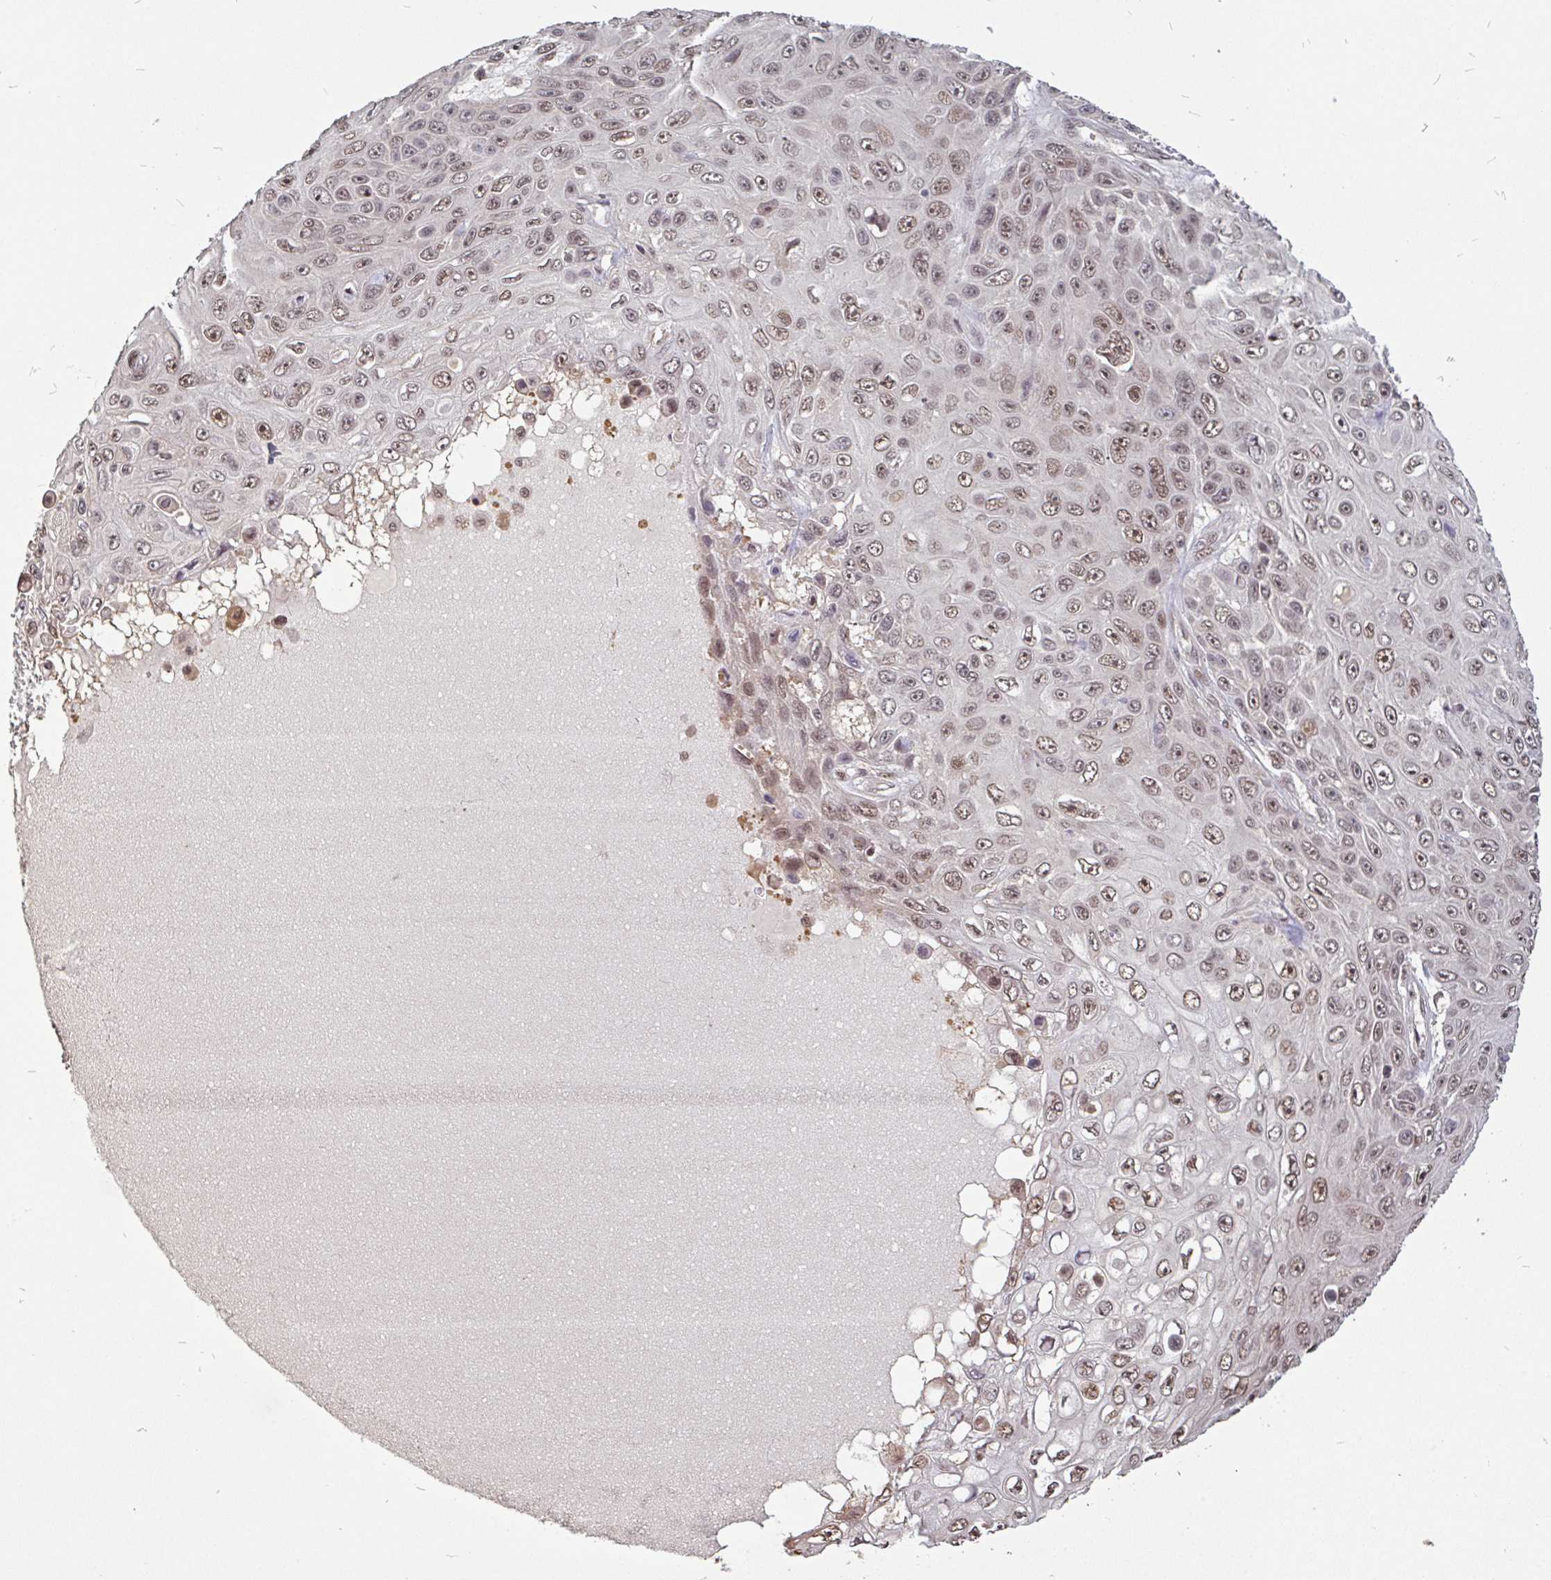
{"staining": {"intensity": "moderate", "quantity": ">75%", "location": "nuclear"}, "tissue": "skin cancer", "cell_type": "Tumor cells", "image_type": "cancer", "snomed": [{"axis": "morphology", "description": "Squamous cell carcinoma, NOS"}, {"axis": "topography", "description": "Skin"}], "caption": "Immunohistochemistry (IHC) photomicrograph of squamous cell carcinoma (skin) stained for a protein (brown), which shows medium levels of moderate nuclear staining in about >75% of tumor cells.", "gene": "DR1", "patient": {"sex": "male", "age": 82}}